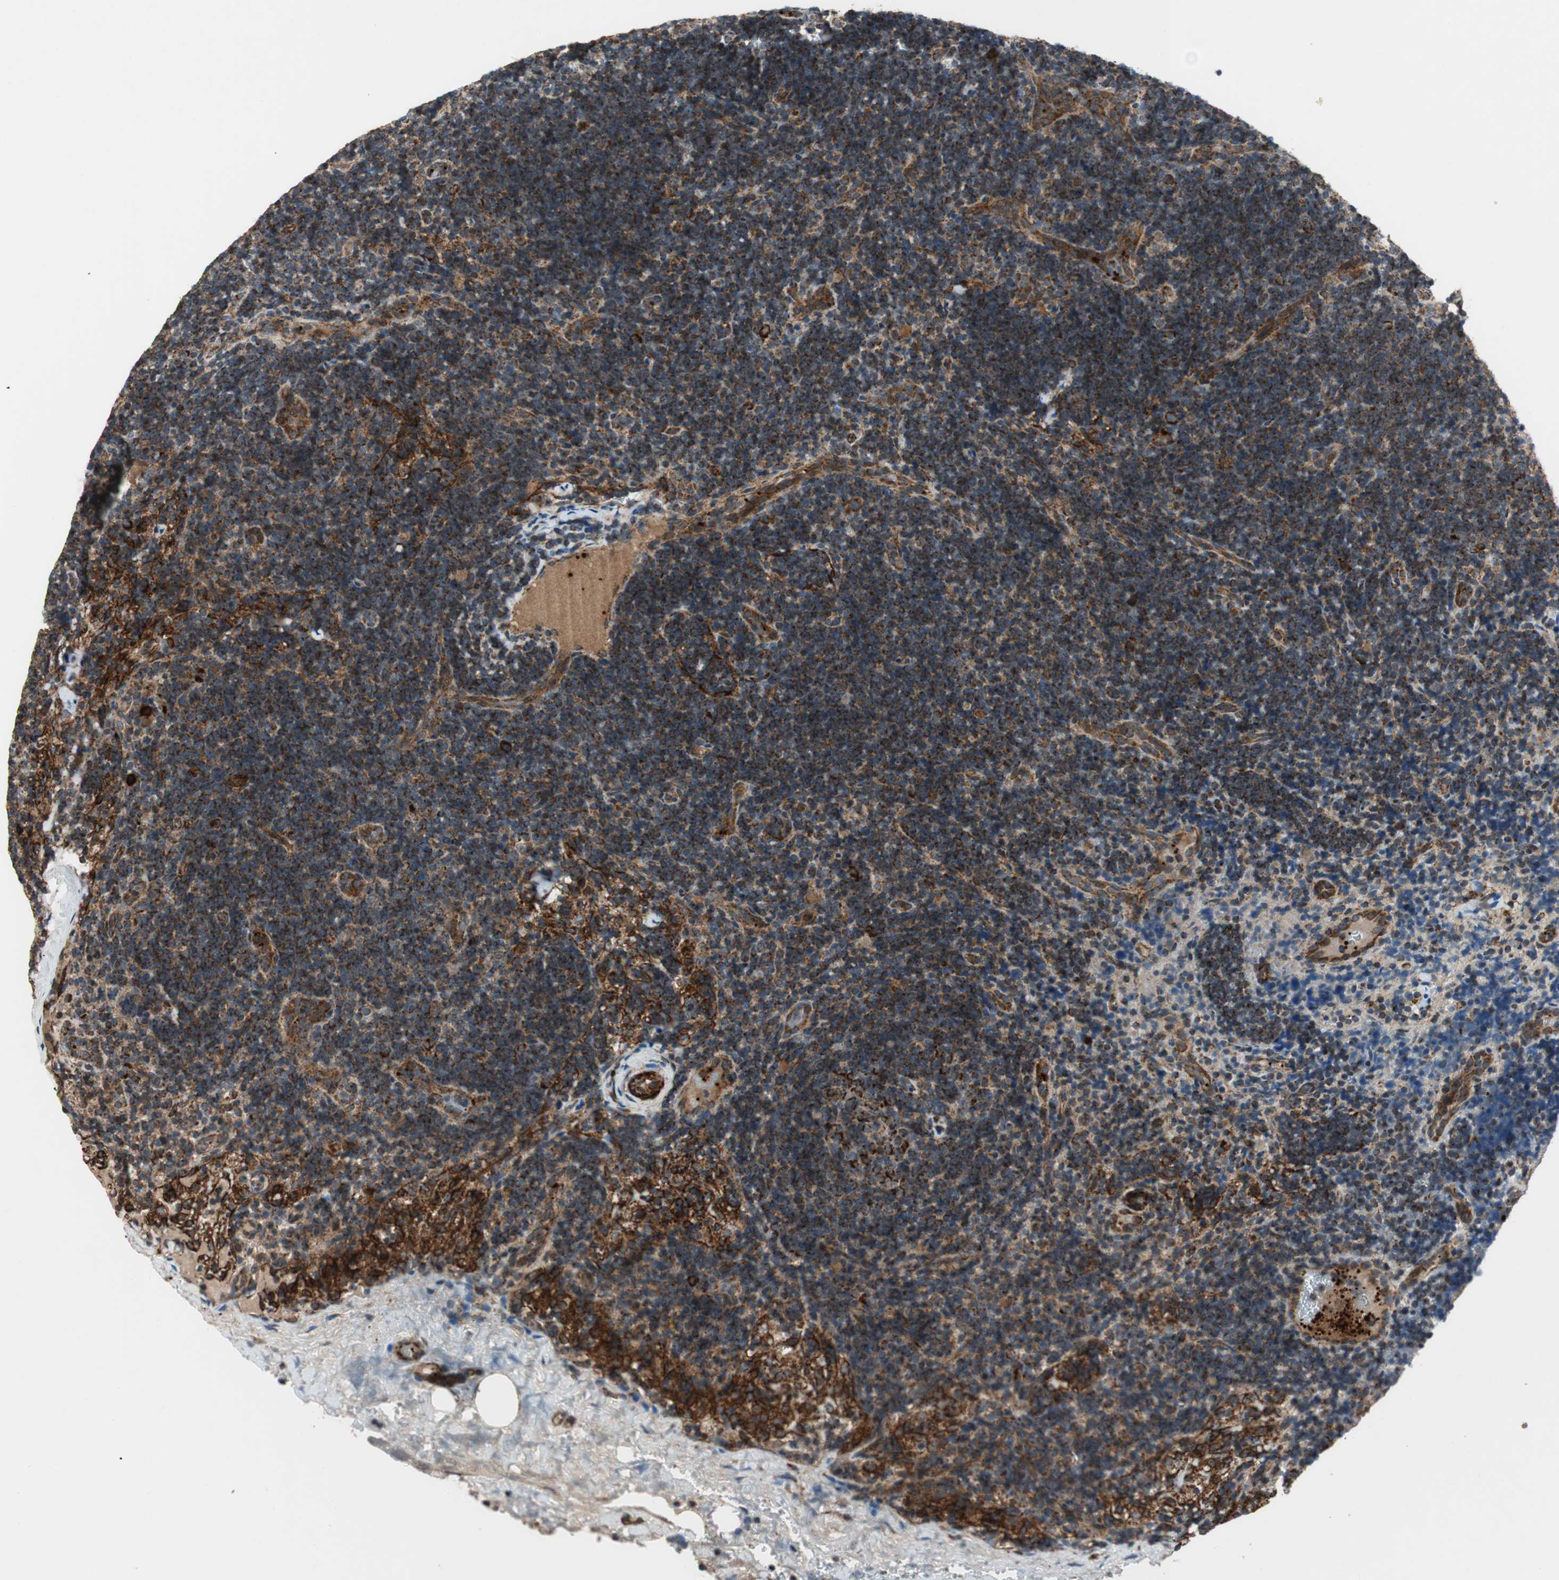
{"staining": {"intensity": "strong", "quantity": ">75%", "location": "cytoplasmic/membranous"}, "tissue": "lymph node", "cell_type": "Germinal center cells", "image_type": "normal", "snomed": [{"axis": "morphology", "description": "Normal tissue, NOS"}, {"axis": "topography", "description": "Lymph node"}], "caption": "High-power microscopy captured an immunohistochemistry photomicrograph of benign lymph node, revealing strong cytoplasmic/membranous positivity in approximately >75% of germinal center cells.", "gene": "AKAP1", "patient": {"sex": "female", "age": 14}}